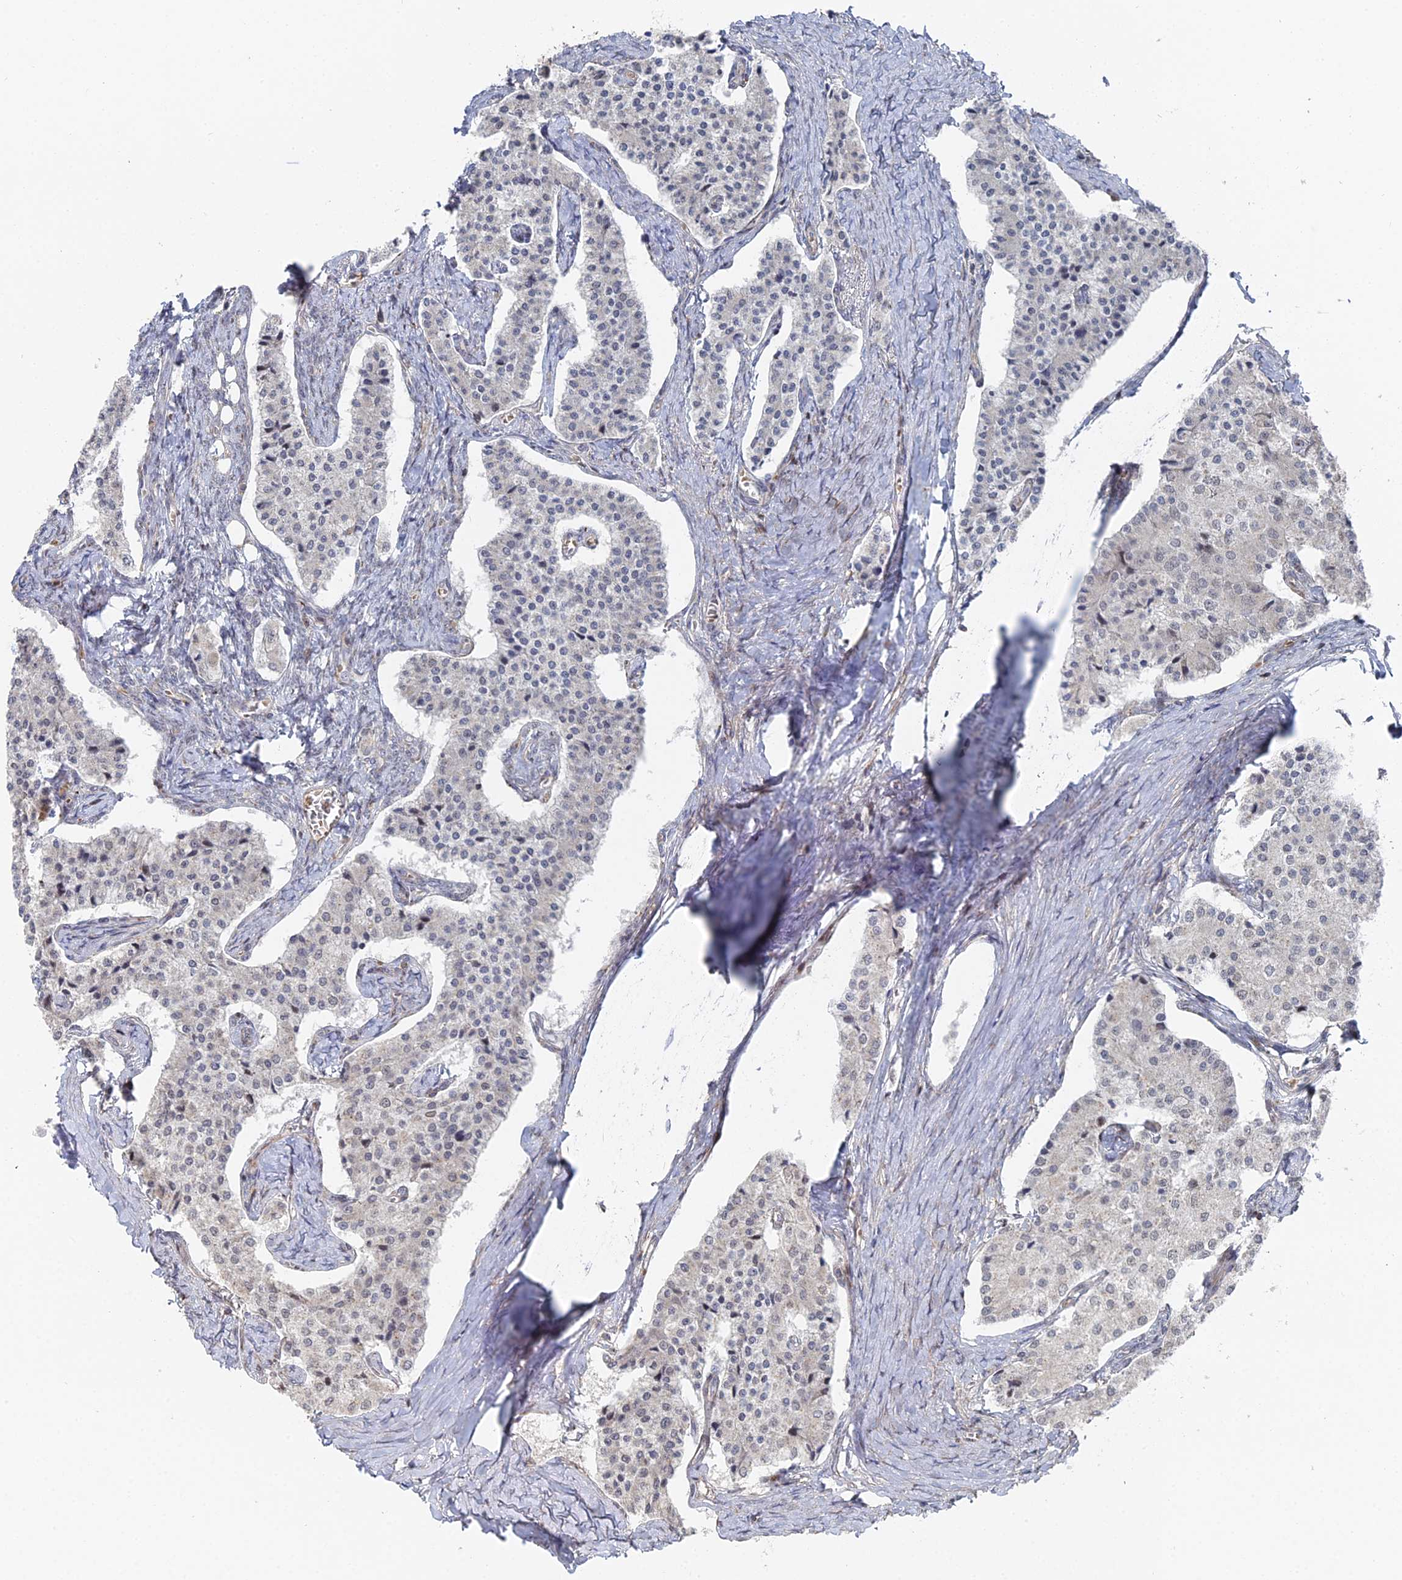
{"staining": {"intensity": "negative", "quantity": "none", "location": "none"}, "tissue": "carcinoid", "cell_type": "Tumor cells", "image_type": "cancer", "snomed": [{"axis": "morphology", "description": "Carcinoid, malignant, NOS"}, {"axis": "topography", "description": "Colon"}], "caption": "High power microscopy histopathology image of an immunohistochemistry image of carcinoid, revealing no significant positivity in tumor cells.", "gene": "SGMS1", "patient": {"sex": "female", "age": 52}}